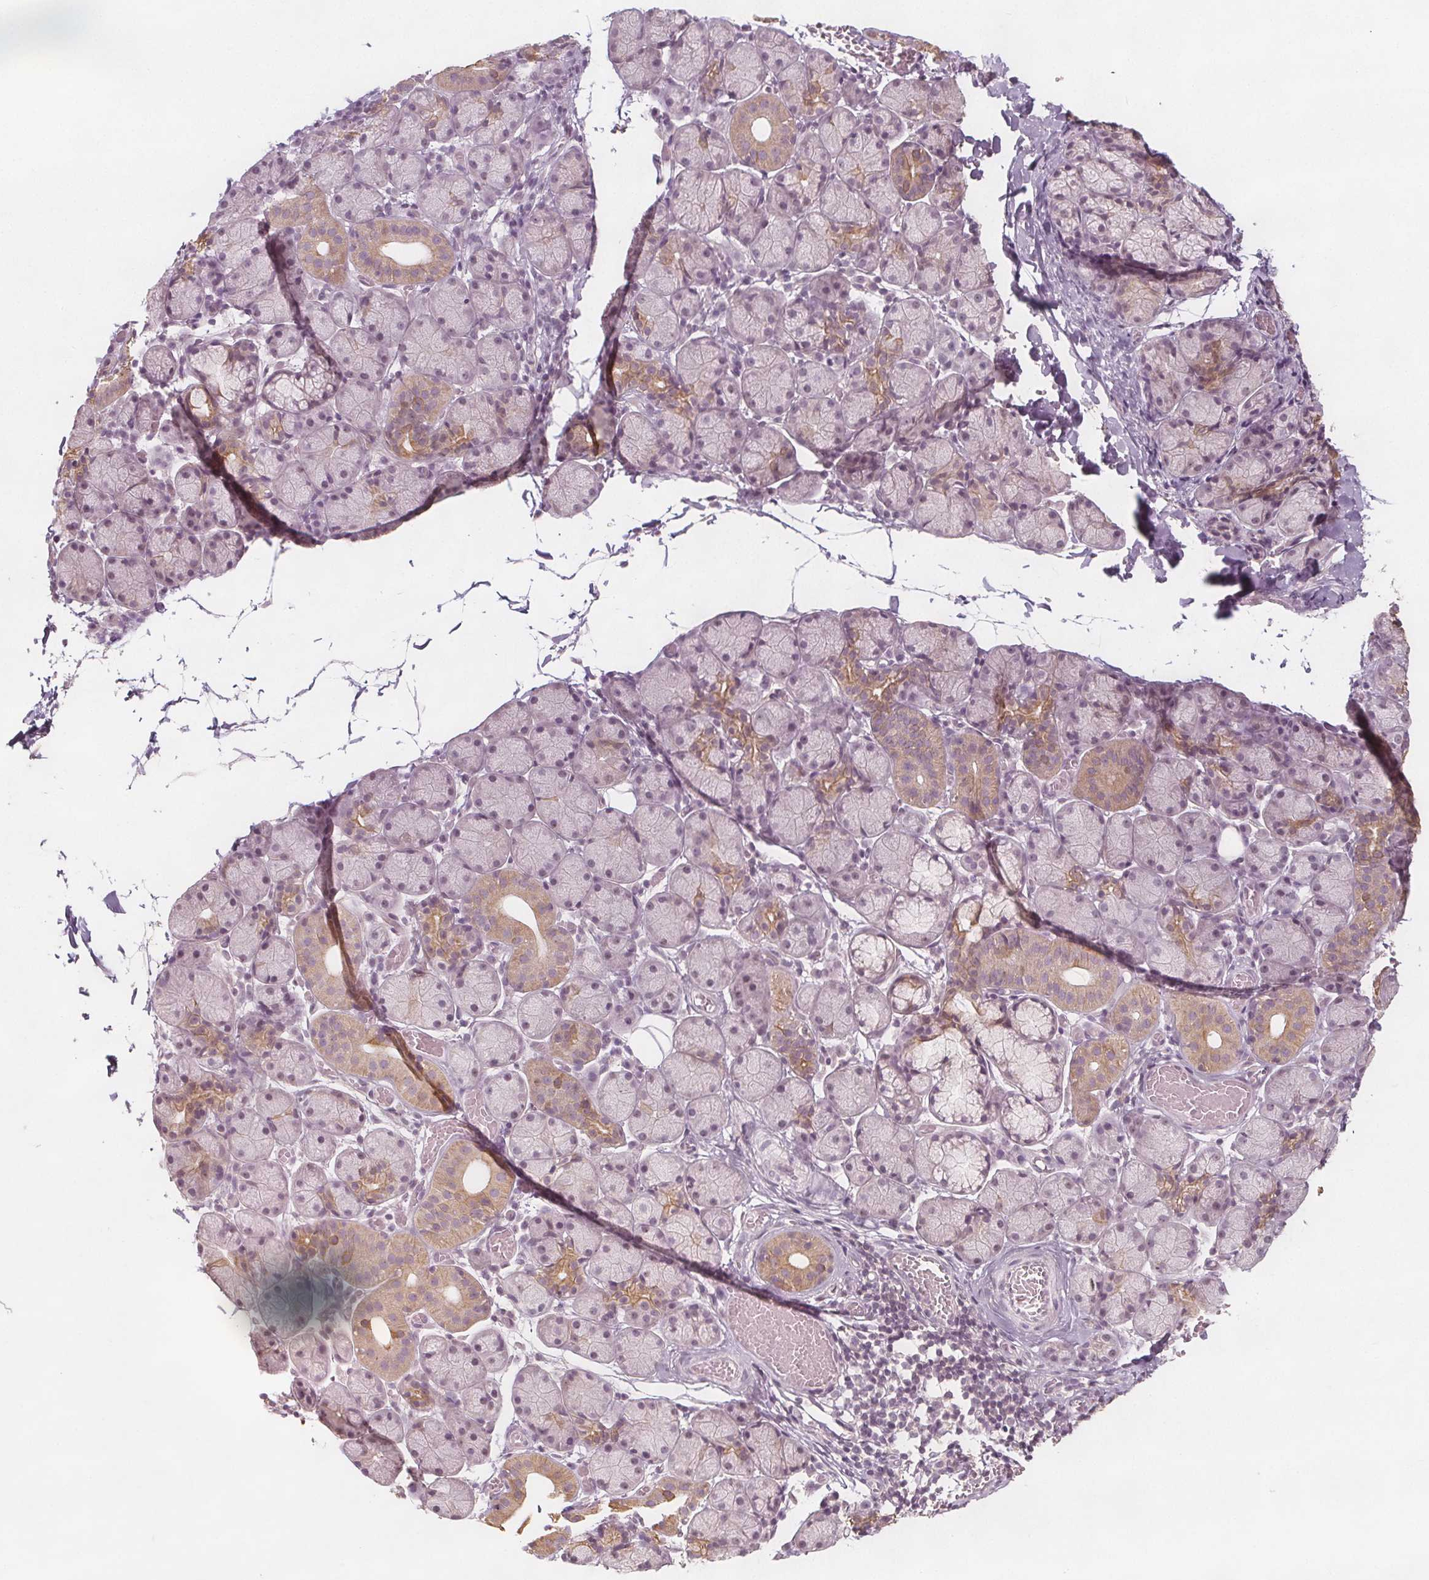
{"staining": {"intensity": "moderate", "quantity": "<25%", "location": "cytoplasmic/membranous"}, "tissue": "salivary gland", "cell_type": "Glandular cells", "image_type": "normal", "snomed": [{"axis": "morphology", "description": "Normal tissue, NOS"}, {"axis": "topography", "description": "Salivary gland"}], "caption": "The histopathology image reveals immunohistochemical staining of unremarkable salivary gland. There is moderate cytoplasmic/membranous staining is appreciated in approximately <25% of glandular cells.", "gene": "C1orf167", "patient": {"sex": "female", "age": 24}}